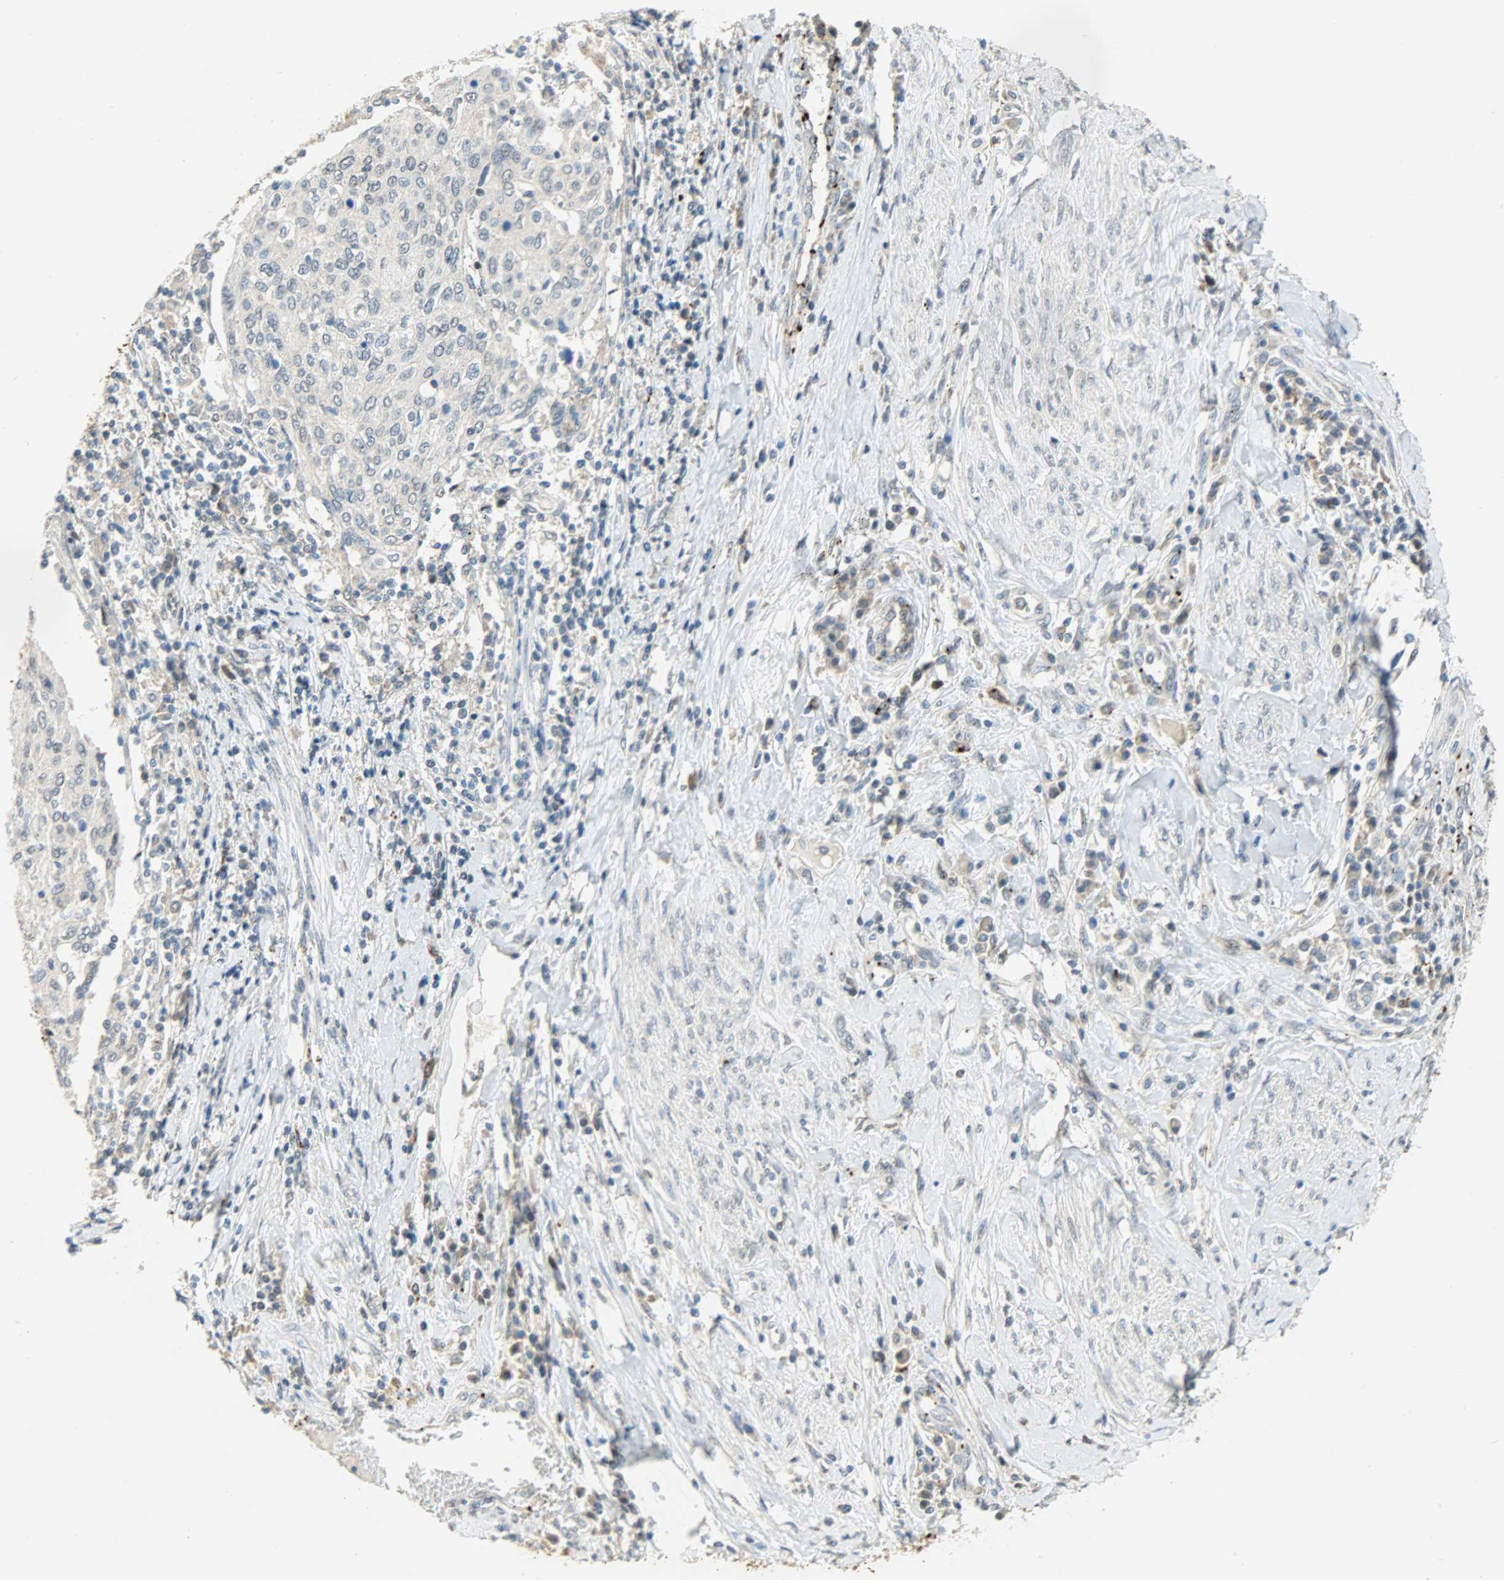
{"staining": {"intensity": "weak", "quantity": ">75%", "location": "cytoplasmic/membranous"}, "tissue": "cervical cancer", "cell_type": "Tumor cells", "image_type": "cancer", "snomed": [{"axis": "morphology", "description": "Squamous cell carcinoma, NOS"}, {"axis": "topography", "description": "Cervix"}], "caption": "Human cervical cancer (squamous cell carcinoma) stained for a protein (brown) displays weak cytoplasmic/membranous positive positivity in approximately >75% of tumor cells.", "gene": "GIT2", "patient": {"sex": "female", "age": 40}}